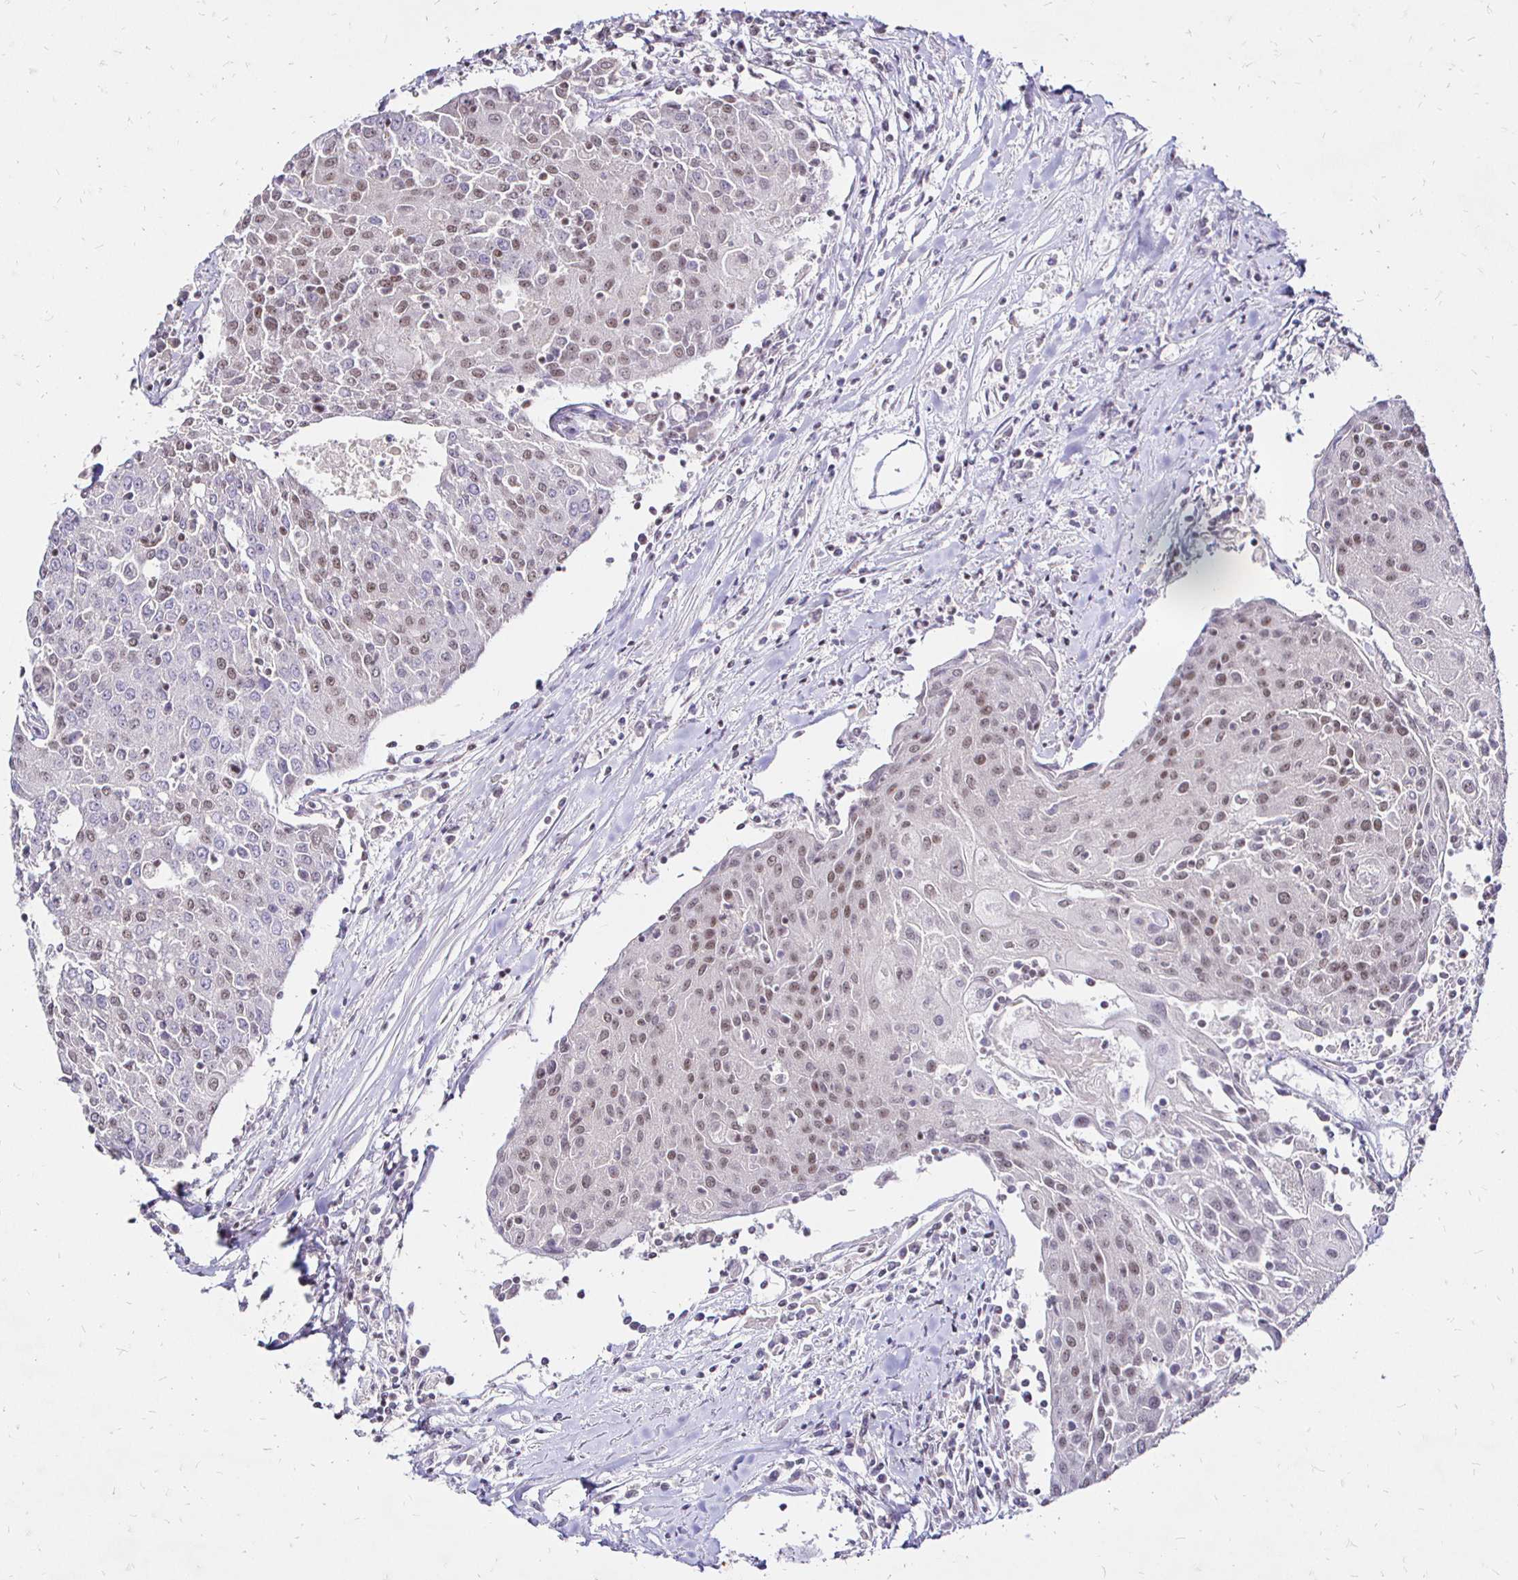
{"staining": {"intensity": "weak", "quantity": "25%-75%", "location": "nuclear"}, "tissue": "urothelial cancer", "cell_type": "Tumor cells", "image_type": "cancer", "snomed": [{"axis": "morphology", "description": "Urothelial carcinoma, High grade"}, {"axis": "topography", "description": "Urinary bladder"}], "caption": "Urothelial carcinoma (high-grade) stained for a protein (brown) demonstrates weak nuclear positive positivity in approximately 25%-75% of tumor cells.", "gene": "SIN3A", "patient": {"sex": "female", "age": 85}}